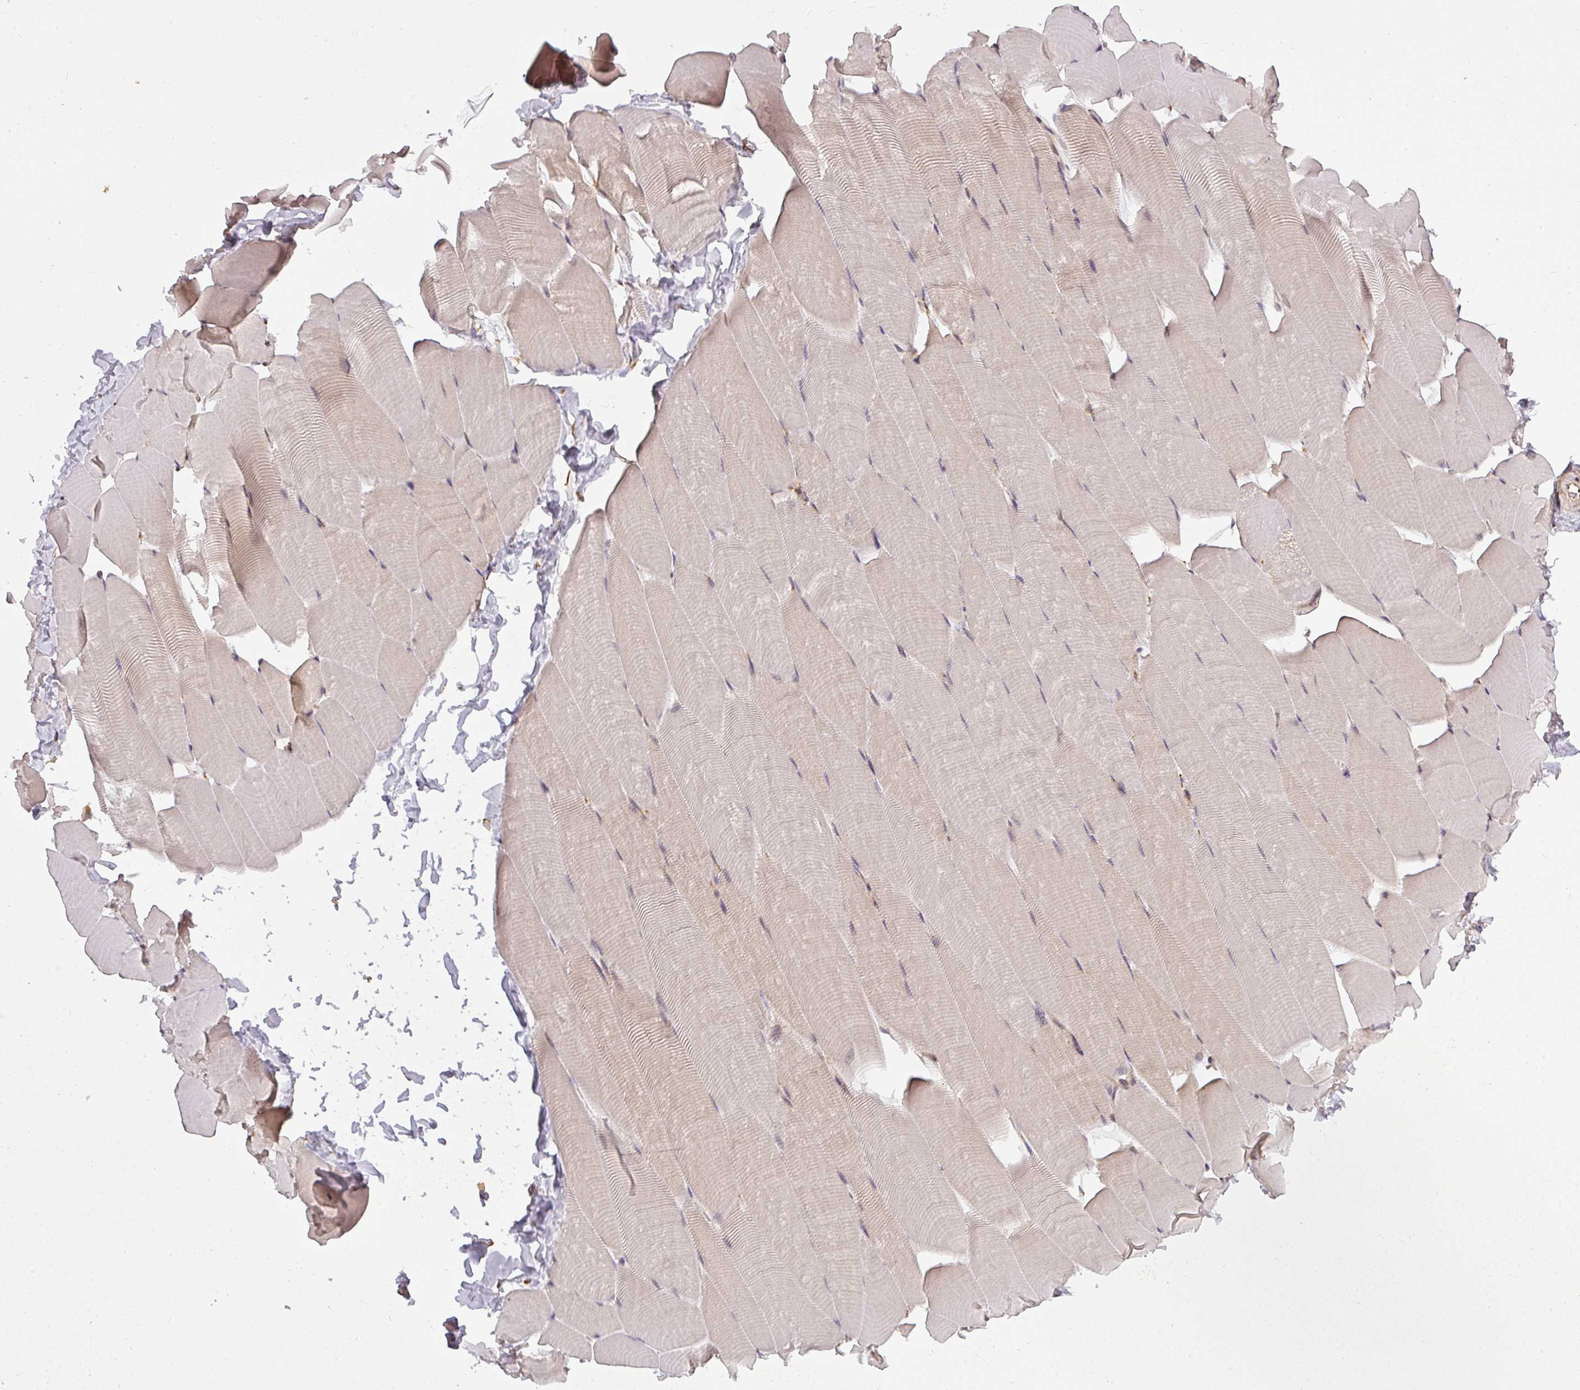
{"staining": {"intensity": "negative", "quantity": "none", "location": "none"}, "tissue": "skeletal muscle", "cell_type": "Myocytes", "image_type": "normal", "snomed": [{"axis": "morphology", "description": "Normal tissue, NOS"}, {"axis": "topography", "description": "Skeletal muscle"}], "caption": "Immunohistochemistry (IHC) of normal skeletal muscle exhibits no staining in myocytes. Nuclei are stained in blue.", "gene": "PPP6R3", "patient": {"sex": "male", "age": 25}}